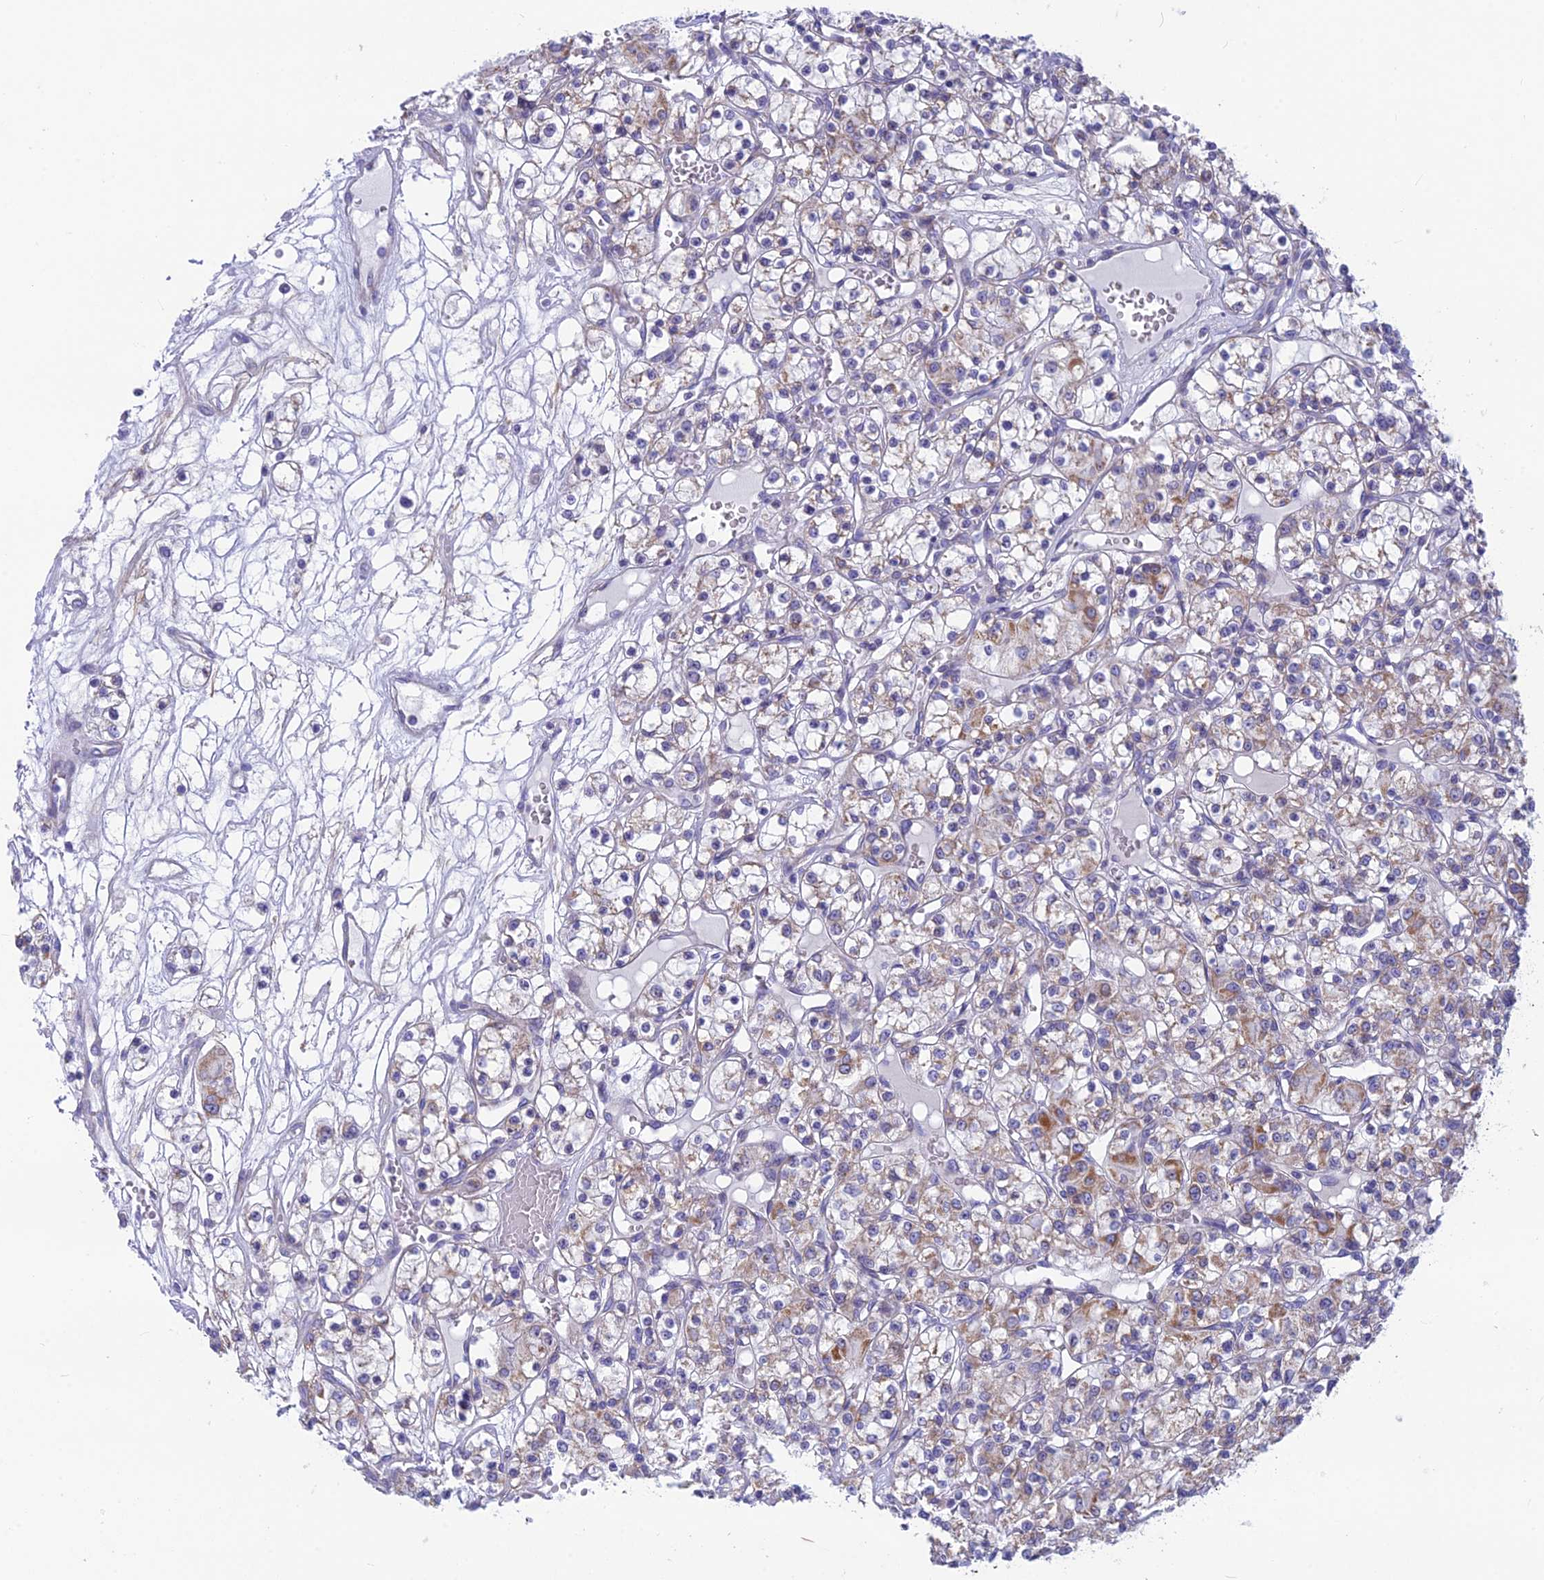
{"staining": {"intensity": "moderate", "quantity": "<25%", "location": "cytoplasmic/membranous"}, "tissue": "renal cancer", "cell_type": "Tumor cells", "image_type": "cancer", "snomed": [{"axis": "morphology", "description": "Adenocarcinoma, NOS"}, {"axis": "topography", "description": "Kidney"}], "caption": "The micrograph reveals staining of renal adenocarcinoma, revealing moderate cytoplasmic/membranous protein staining (brown color) within tumor cells. Ihc stains the protein of interest in brown and the nuclei are stained blue.", "gene": "PLAC9", "patient": {"sex": "female", "age": 59}}